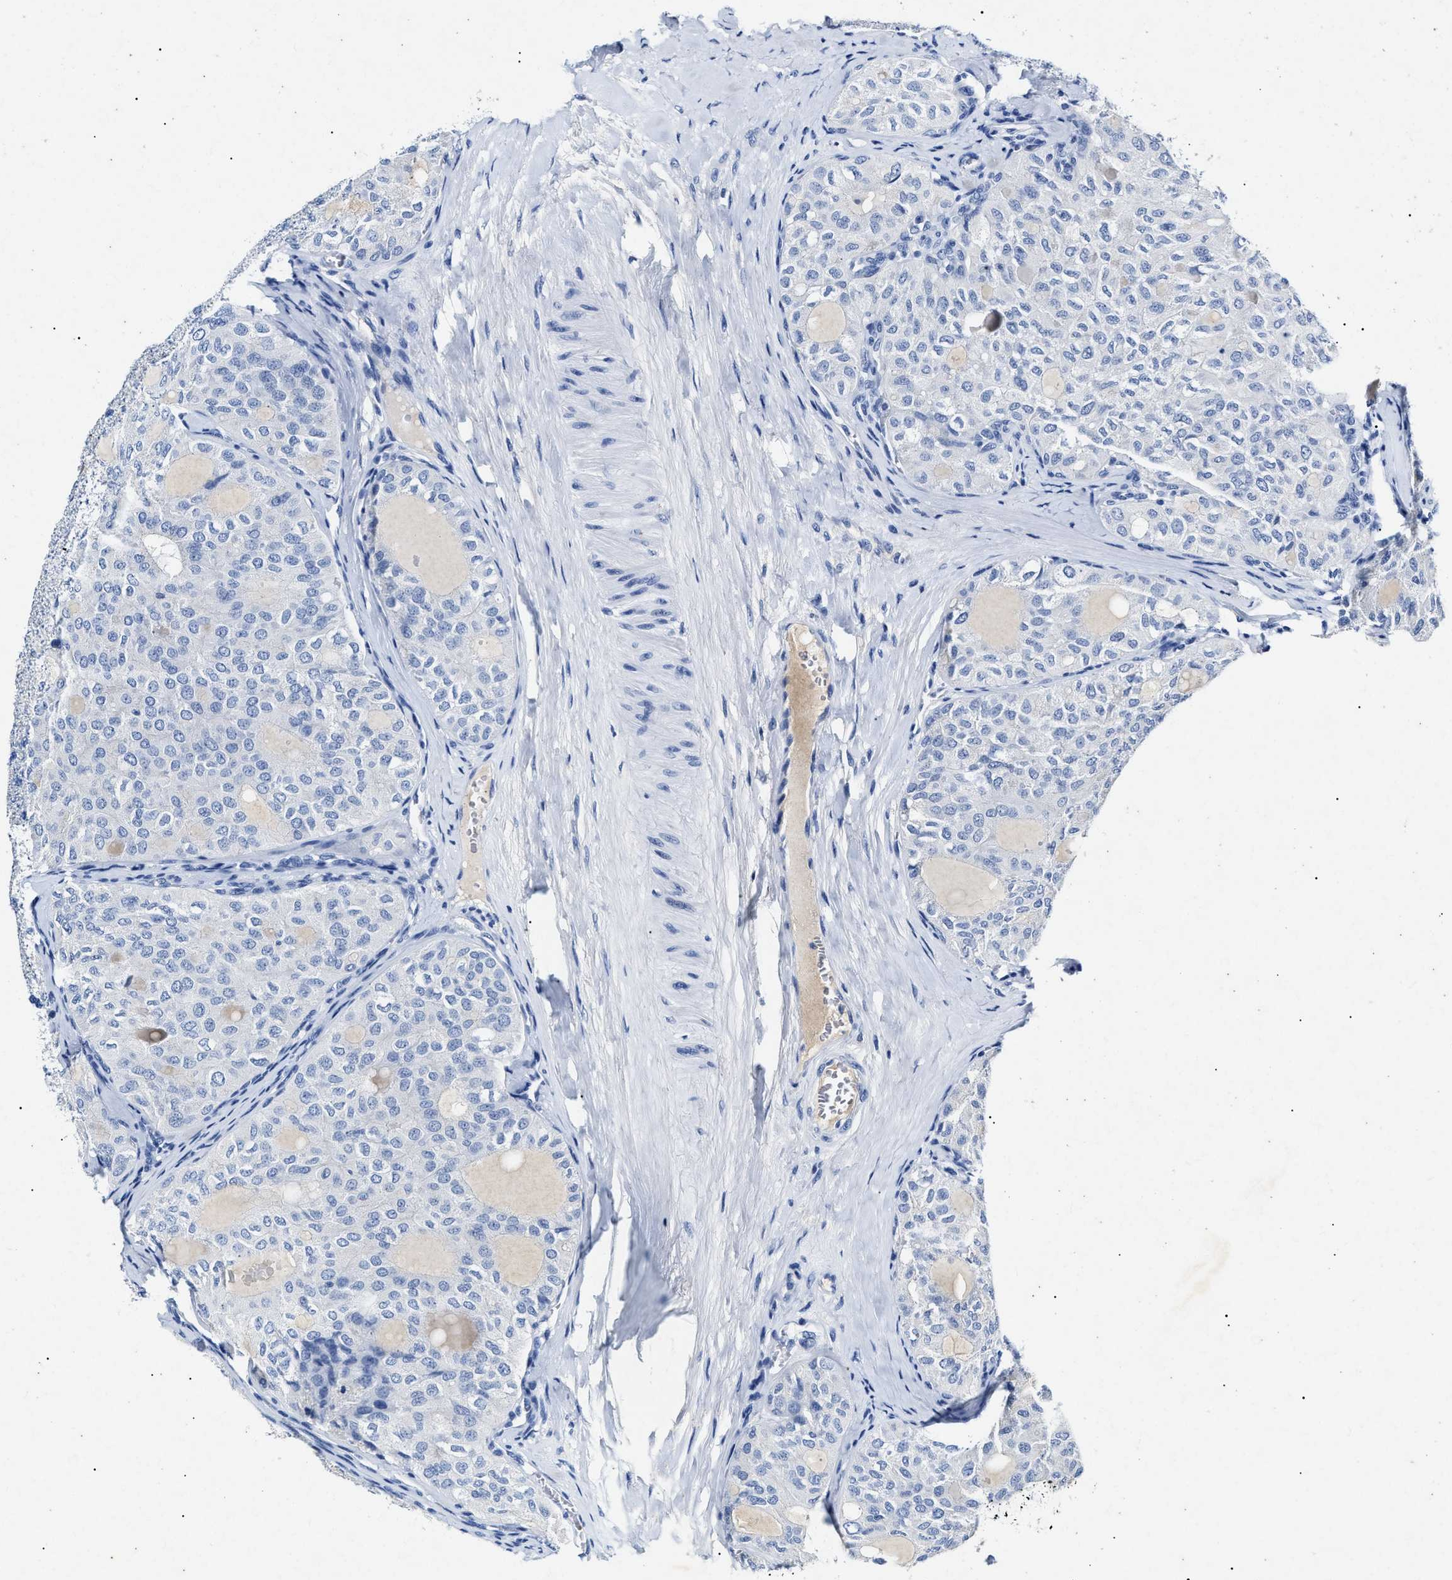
{"staining": {"intensity": "negative", "quantity": "none", "location": "none"}, "tissue": "thyroid cancer", "cell_type": "Tumor cells", "image_type": "cancer", "snomed": [{"axis": "morphology", "description": "Follicular adenoma carcinoma, NOS"}, {"axis": "topography", "description": "Thyroid gland"}], "caption": "Immunohistochemistry micrograph of neoplastic tissue: human thyroid cancer stained with DAB reveals no significant protein expression in tumor cells.", "gene": "LRRC8E", "patient": {"sex": "male", "age": 75}}